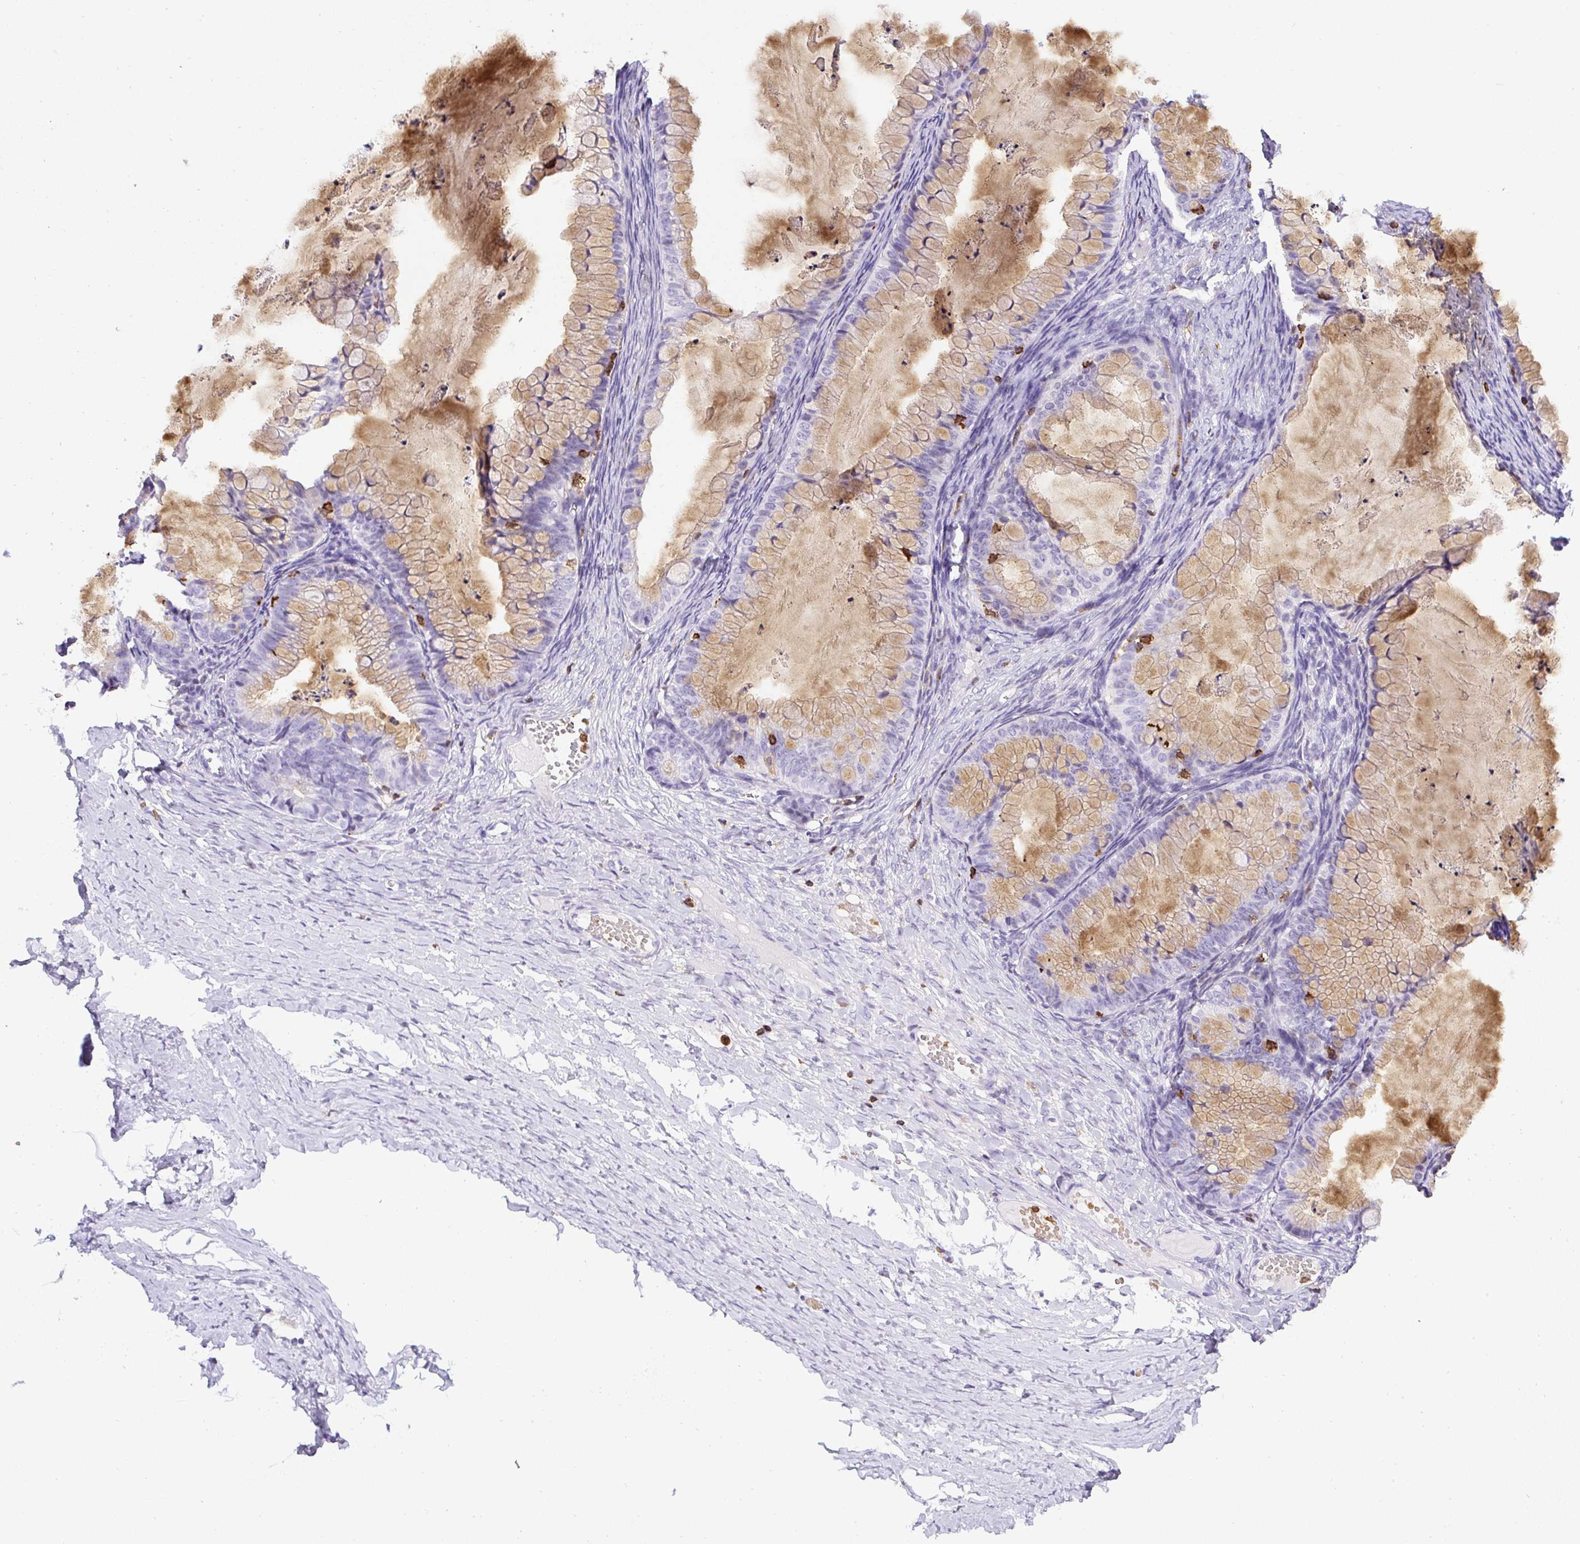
{"staining": {"intensity": "moderate", "quantity": "25%-75%", "location": "cytoplasmic/membranous"}, "tissue": "ovarian cancer", "cell_type": "Tumor cells", "image_type": "cancer", "snomed": [{"axis": "morphology", "description": "Cystadenocarcinoma, mucinous, NOS"}, {"axis": "topography", "description": "Ovary"}], "caption": "DAB immunohistochemical staining of ovarian cancer exhibits moderate cytoplasmic/membranous protein staining in approximately 25%-75% of tumor cells.", "gene": "FAM228B", "patient": {"sex": "female", "age": 35}}